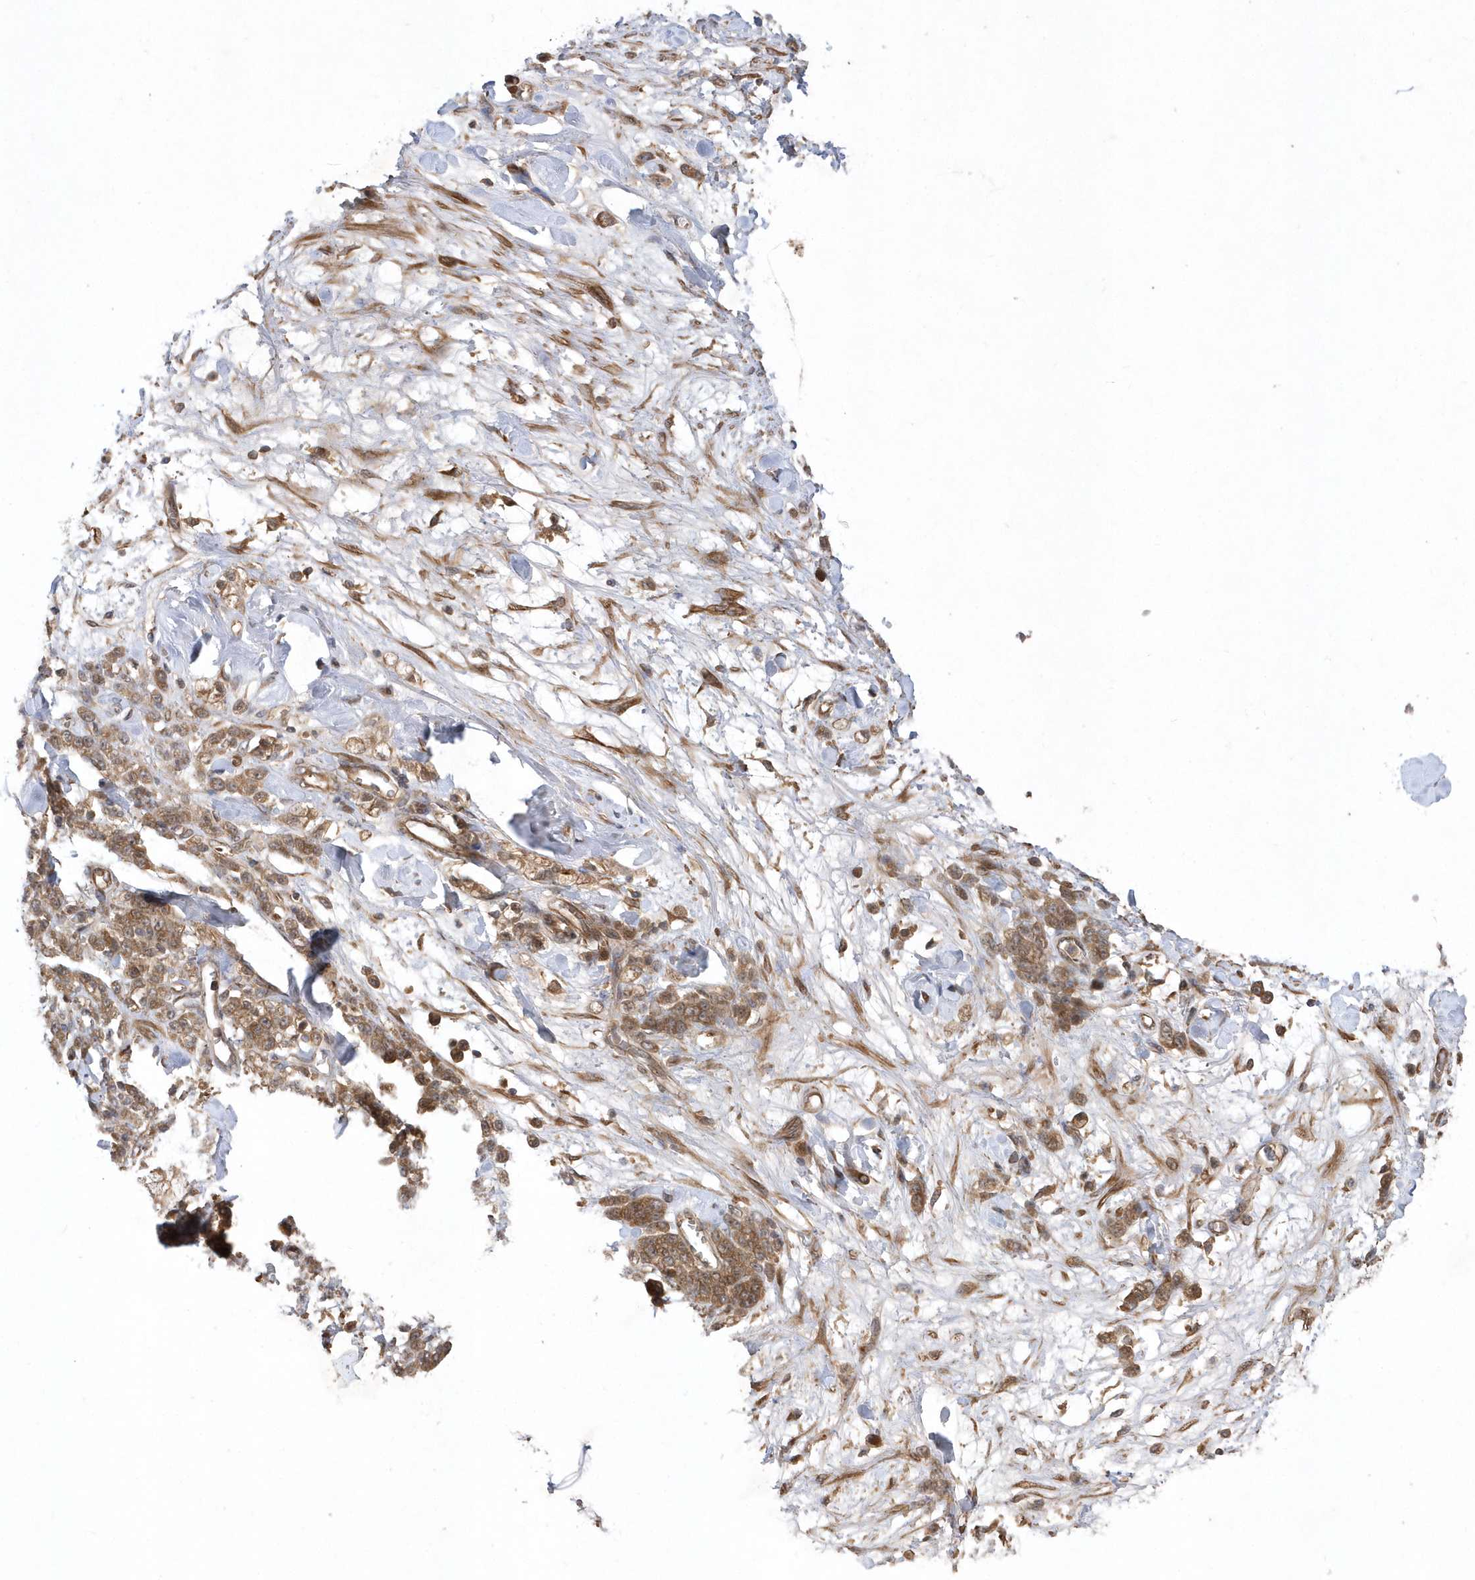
{"staining": {"intensity": "moderate", "quantity": ">75%", "location": "cytoplasmic/membranous"}, "tissue": "stomach cancer", "cell_type": "Tumor cells", "image_type": "cancer", "snomed": [{"axis": "morphology", "description": "Normal tissue, NOS"}, {"axis": "morphology", "description": "Adenocarcinoma, NOS"}, {"axis": "topography", "description": "Stomach"}], "caption": "Immunohistochemistry of stomach adenocarcinoma demonstrates medium levels of moderate cytoplasmic/membranous expression in about >75% of tumor cells. The staining was performed using DAB to visualize the protein expression in brown, while the nuclei were stained in blue with hematoxylin (Magnification: 20x).", "gene": "GFM2", "patient": {"sex": "male", "age": 82}}